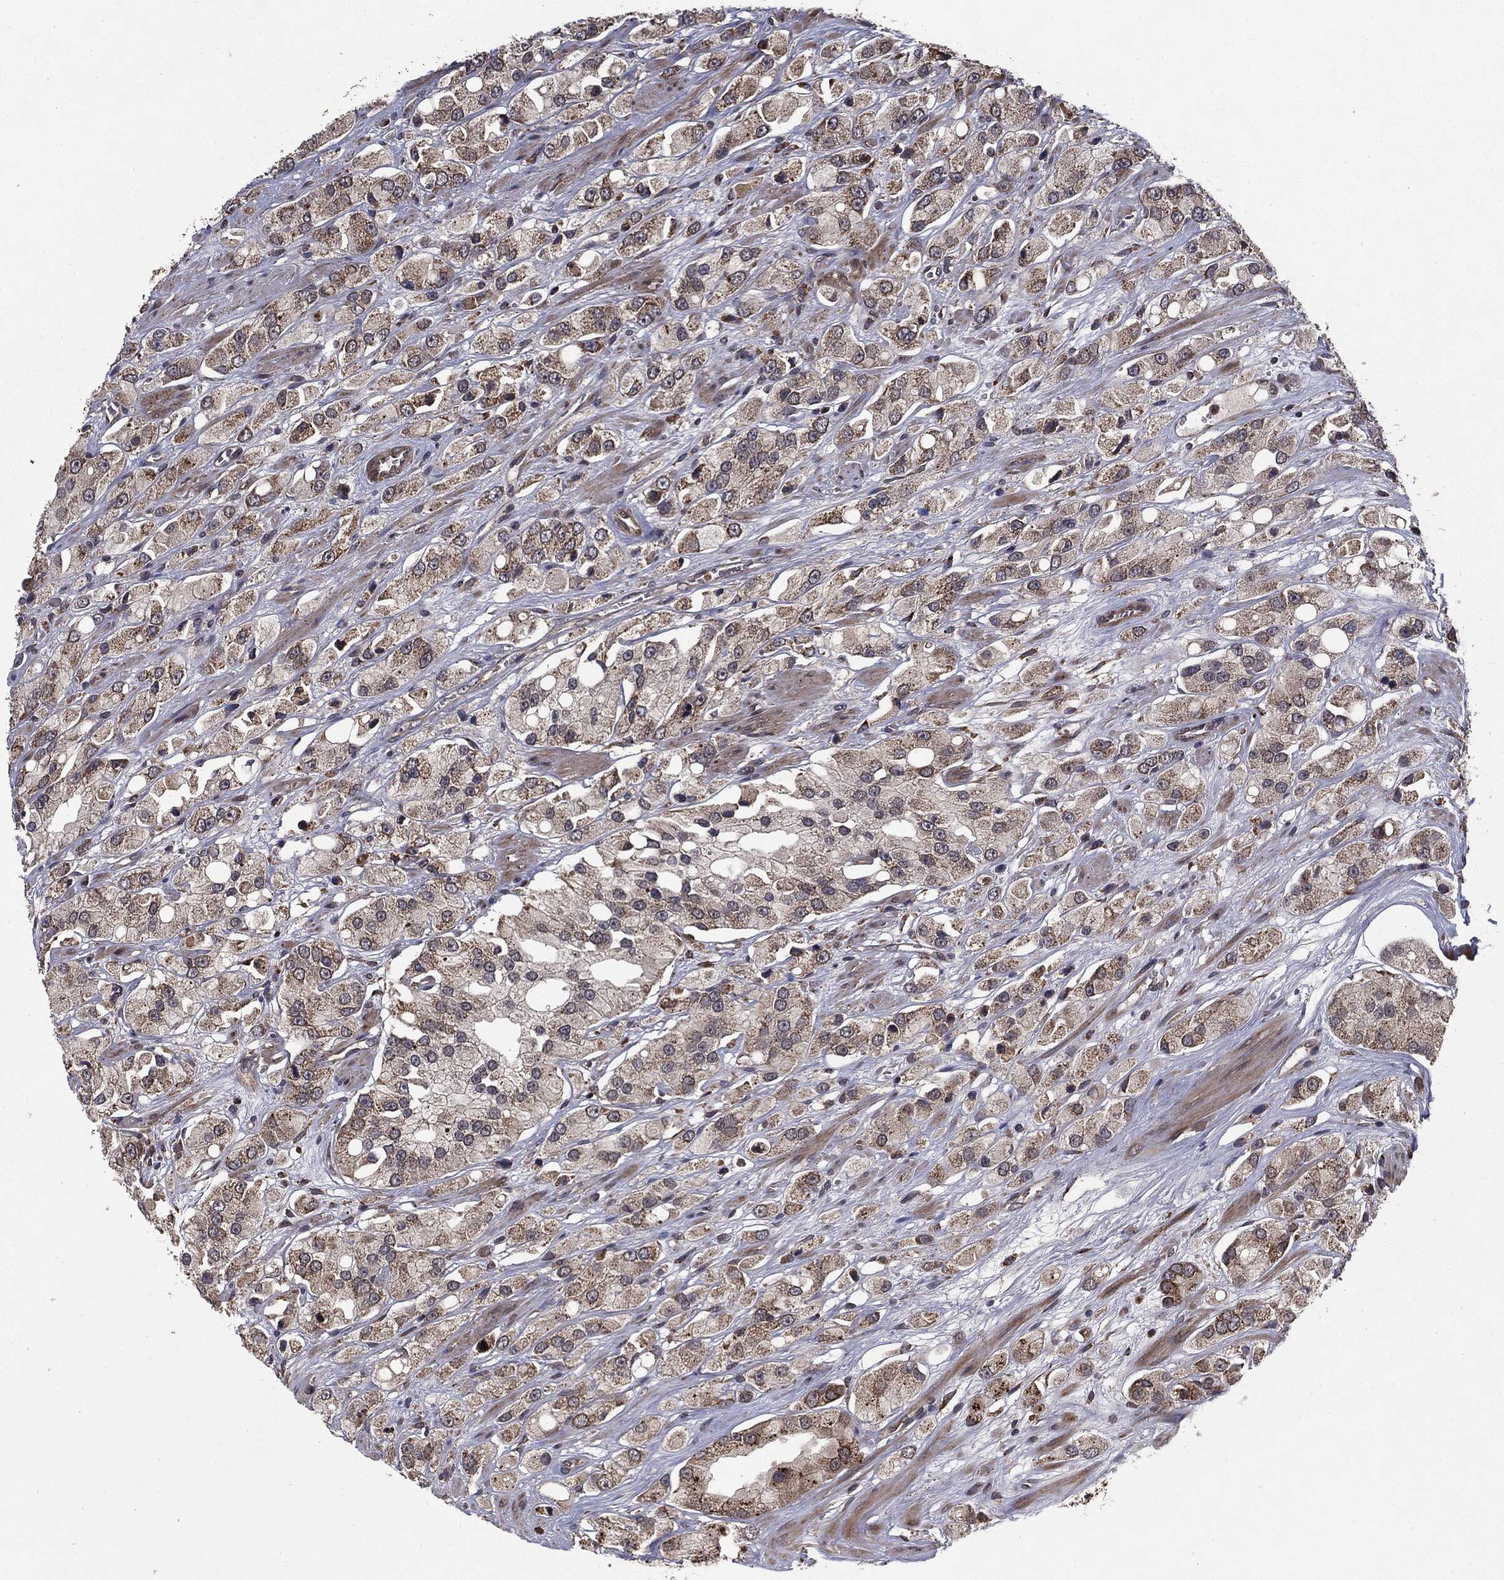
{"staining": {"intensity": "moderate", "quantity": "25%-75%", "location": "cytoplasmic/membranous"}, "tissue": "prostate cancer", "cell_type": "Tumor cells", "image_type": "cancer", "snomed": [{"axis": "morphology", "description": "Adenocarcinoma, NOS"}, {"axis": "topography", "description": "Prostate and seminal vesicle, NOS"}, {"axis": "topography", "description": "Prostate"}], "caption": "This is a histology image of immunohistochemistry (IHC) staining of prostate adenocarcinoma, which shows moderate expression in the cytoplasmic/membranous of tumor cells.", "gene": "HDAC5", "patient": {"sex": "male", "age": 64}}